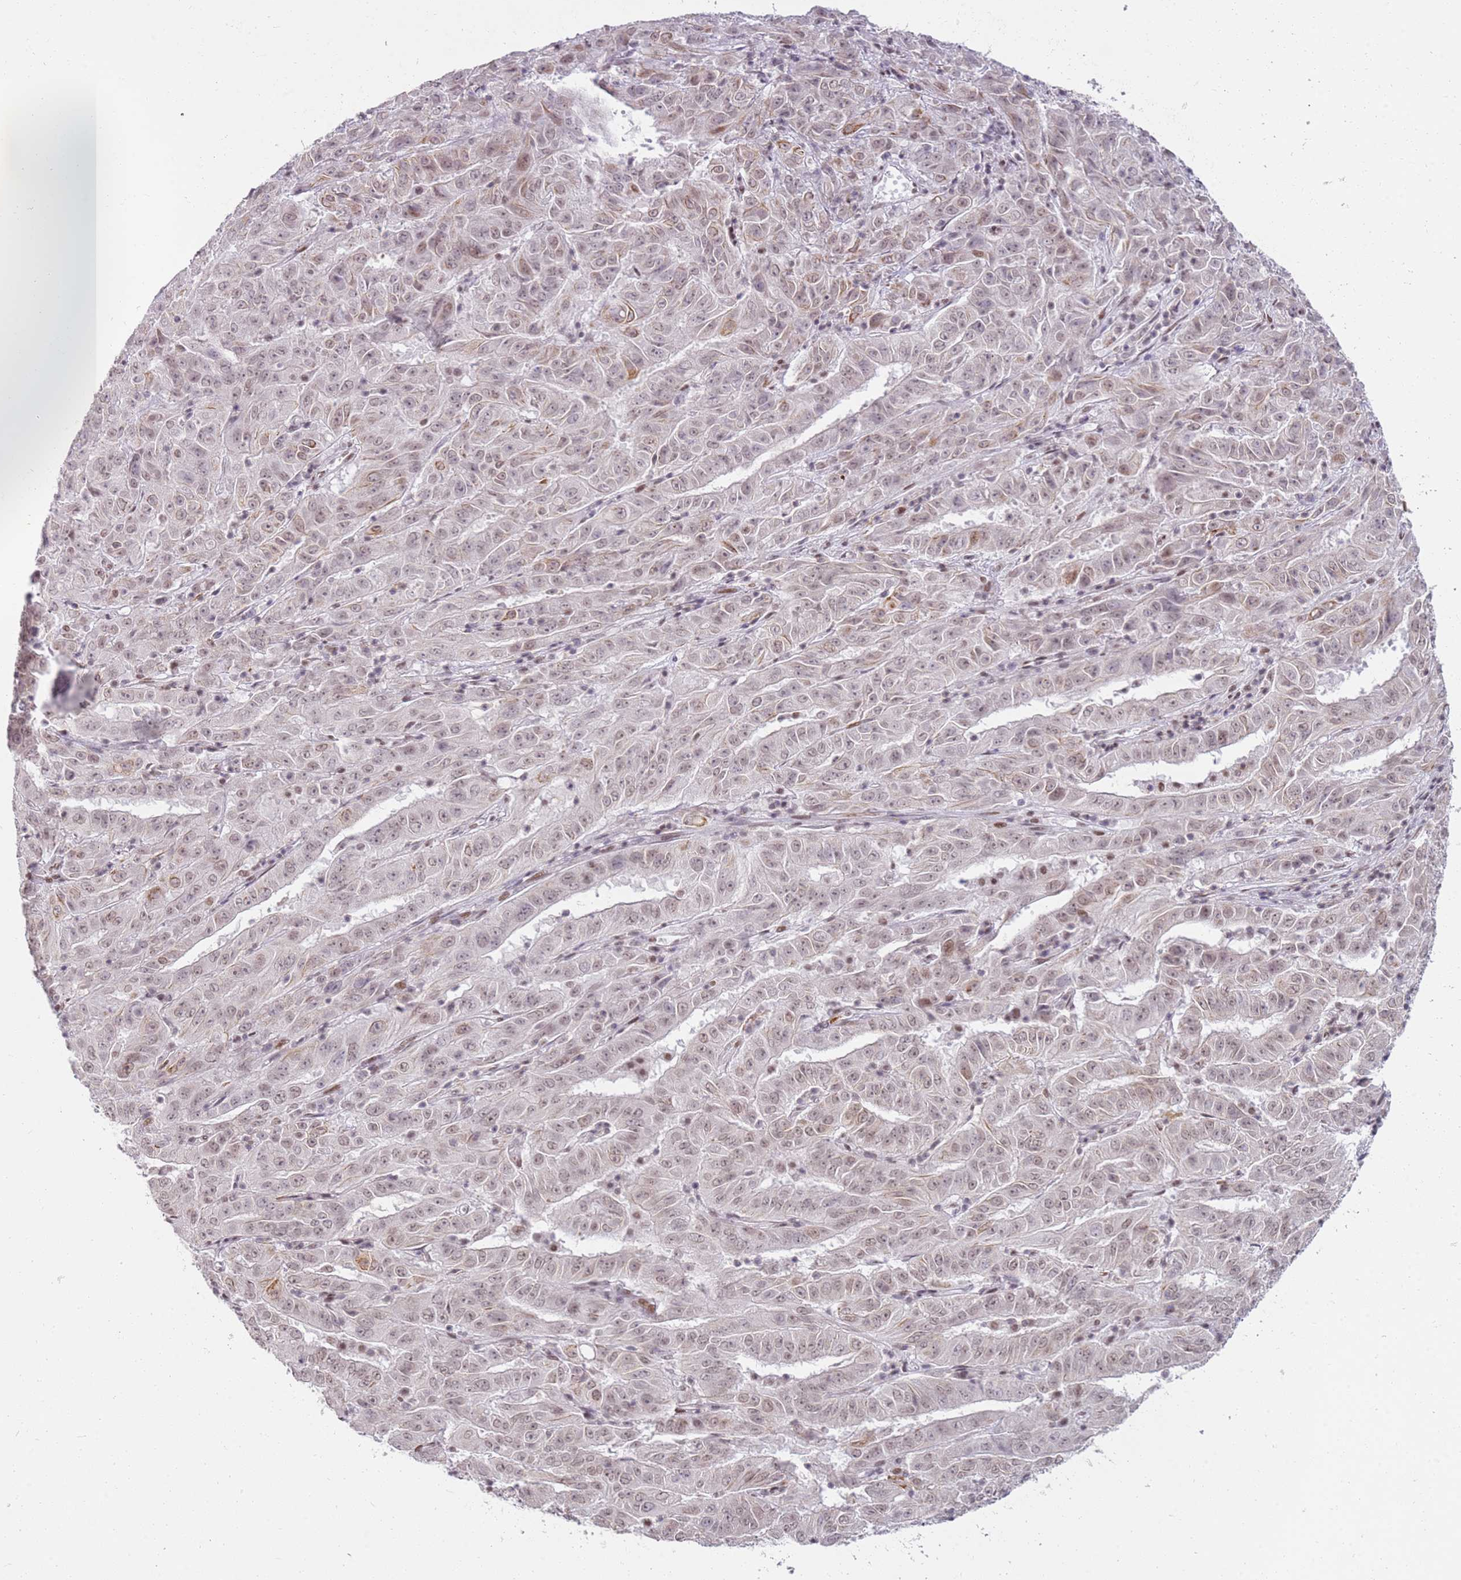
{"staining": {"intensity": "weak", "quantity": "25%-75%", "location": "nuclear"}, "tissue": "pancreatic cancer", "cell_type": "Tumor cells", "image_type": "cancer", "snomed": [{"axis": "morphology", "description": "Adenocarcinoma, NOS"}, {"axis": "topography", "description": "Pancreas"}], "caption": "The immunohistochemical stain labels weak nuclear positivity in tumor cells of pancreatic cancer tissue.", "gene": "PHC2", "patient": {"sex": "male", "age": 63}}